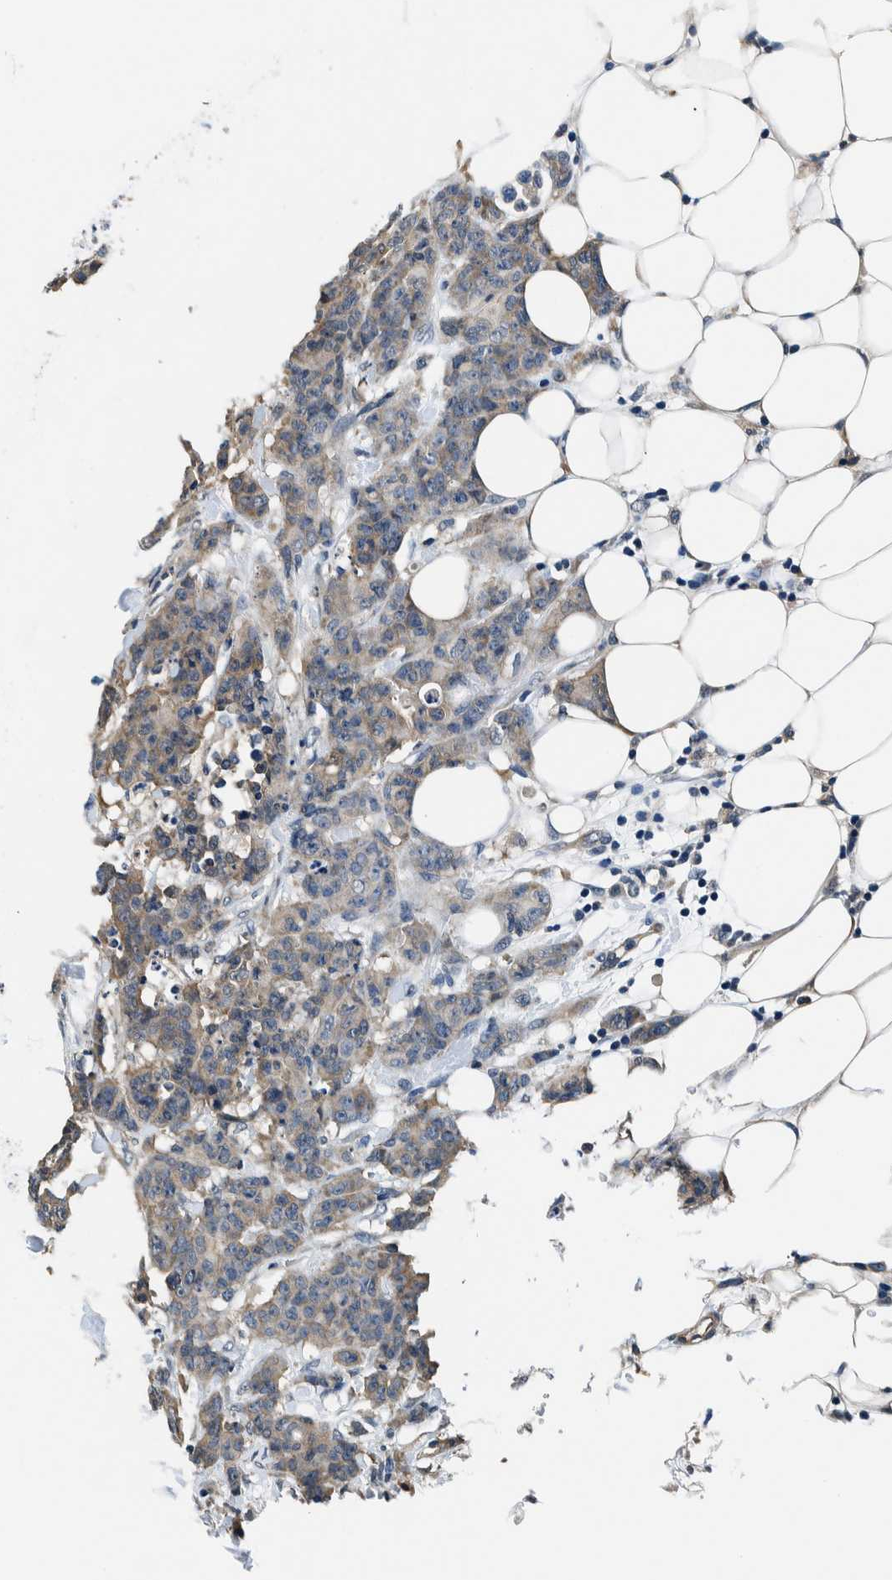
{"staining": {"intensity": "weak", "quantity": ">75%", "location": "cytoplasmic/membranous"}, "tissue": "breast cancer", "cell_type": "Tumor cells", "image_type": "cancer", "snomed": [{"axis": "morphology", "description": "Normal tissue, NOS"}, {"axis": "morphology", "description": "Duct carcinoma"}, {"axis": "topography", "description": "Breast"}], "caption": "Immunohistochemical staining of human breast cancer exhibits low levels of weak cytoplasmic/membranous staining in about >75% of tumor cells.", "gene": "NIBAN2", "patient": {"sex": "female", "age": 40}}